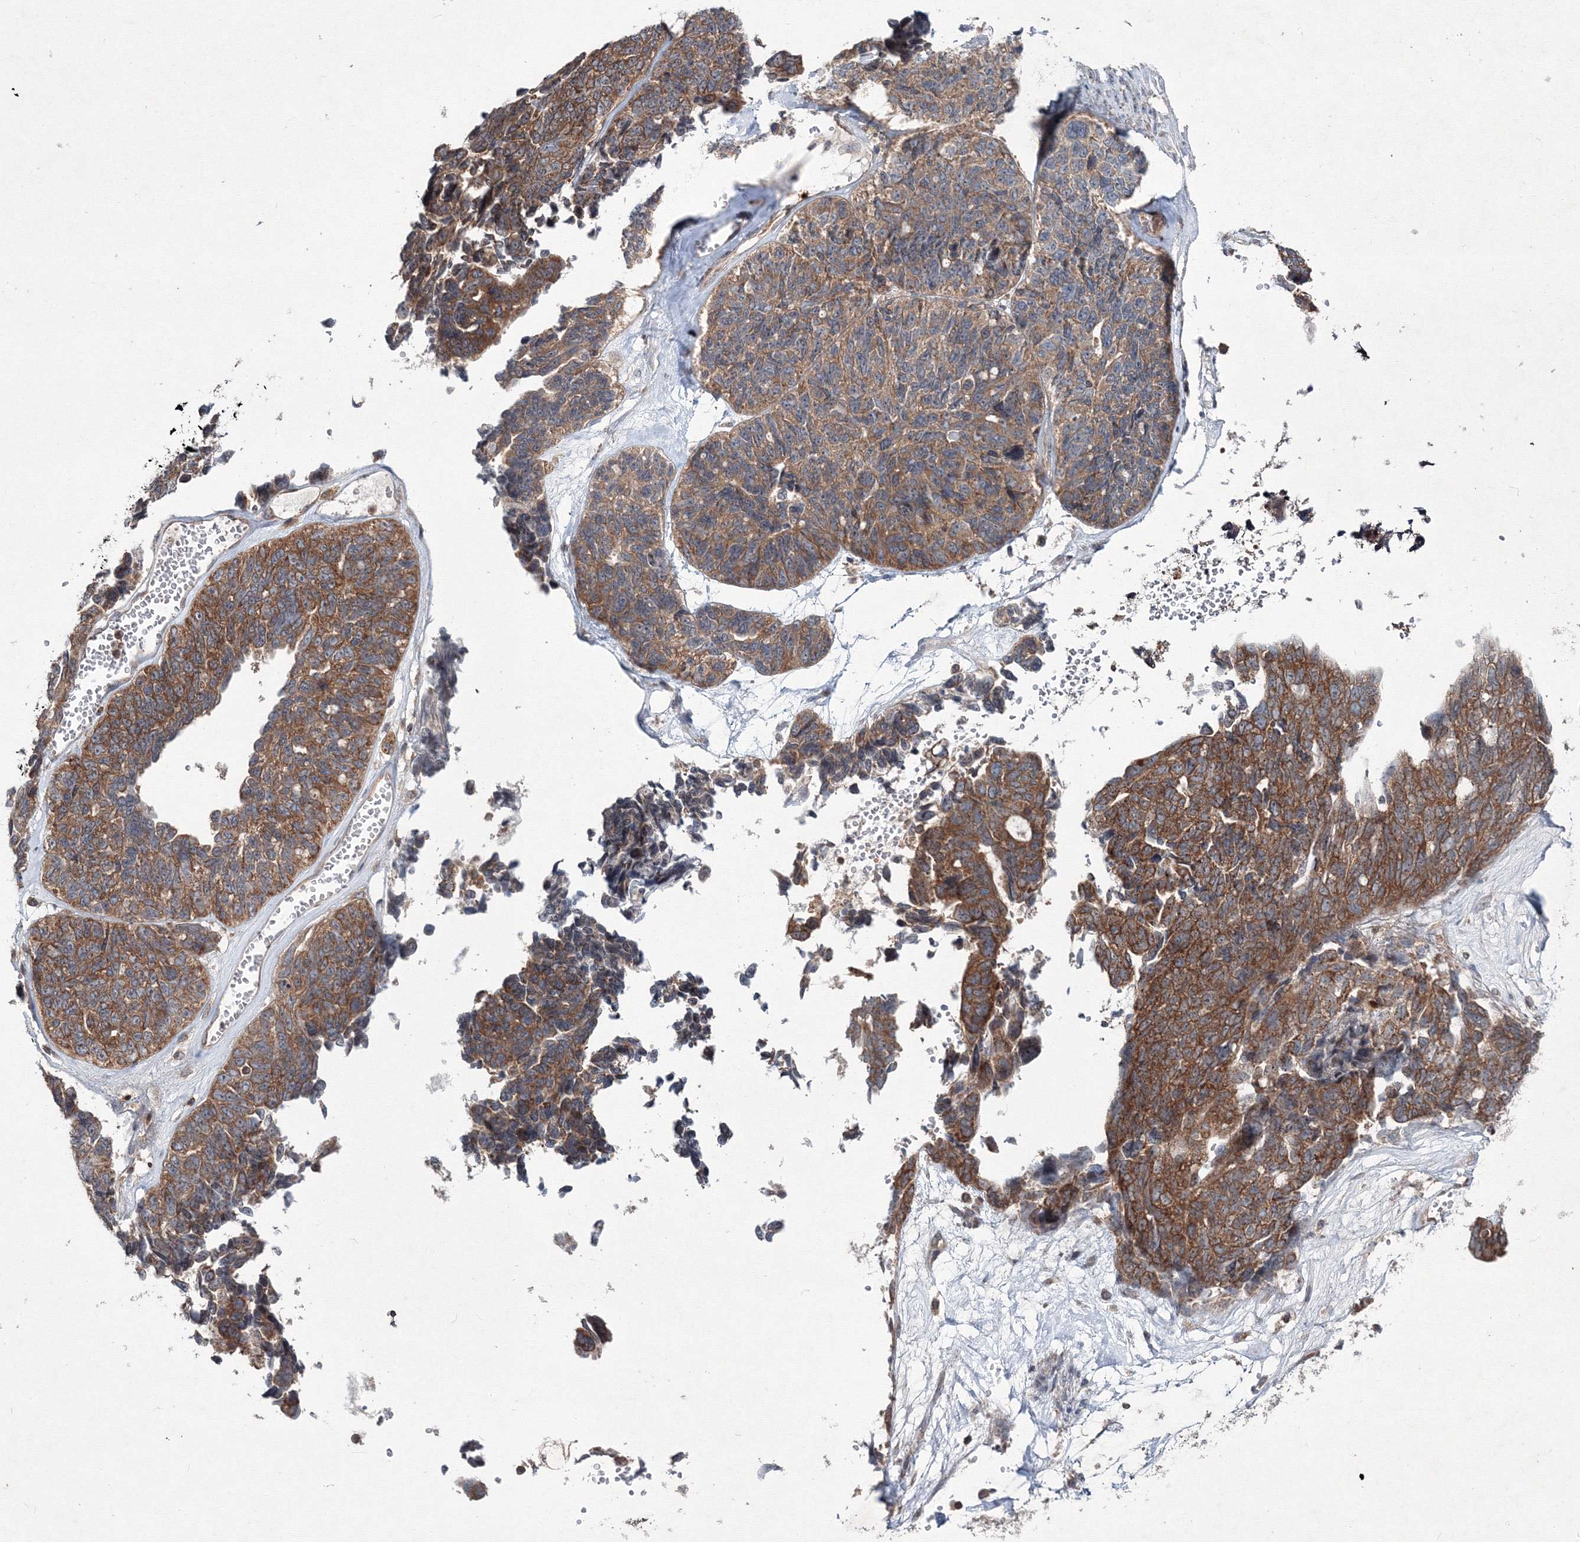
{"staining": {"intensity": "moderate", "quantity": ">75%", "location": "cytoplasmic/membranous"}, "tissue": "ovarian cancer", "cell_type": "Tumor cells", "image_type": "cancer", "snomed": [{"axis": "morphology", "description": "Cystadenocarcinoma, serous, NOS"}, {"axis": "topography", "description": "Ovary"}], "caption": "An IHC image of tumor tissue is shown. Protein staining in brown highlights moderate cytoplasmic/membranous positivity in ovarian cancer (serous cystadenocarcinoma) within tumor cells.", "gene": "MKRN2", "patient": {"sex": "female", "age": 79}}